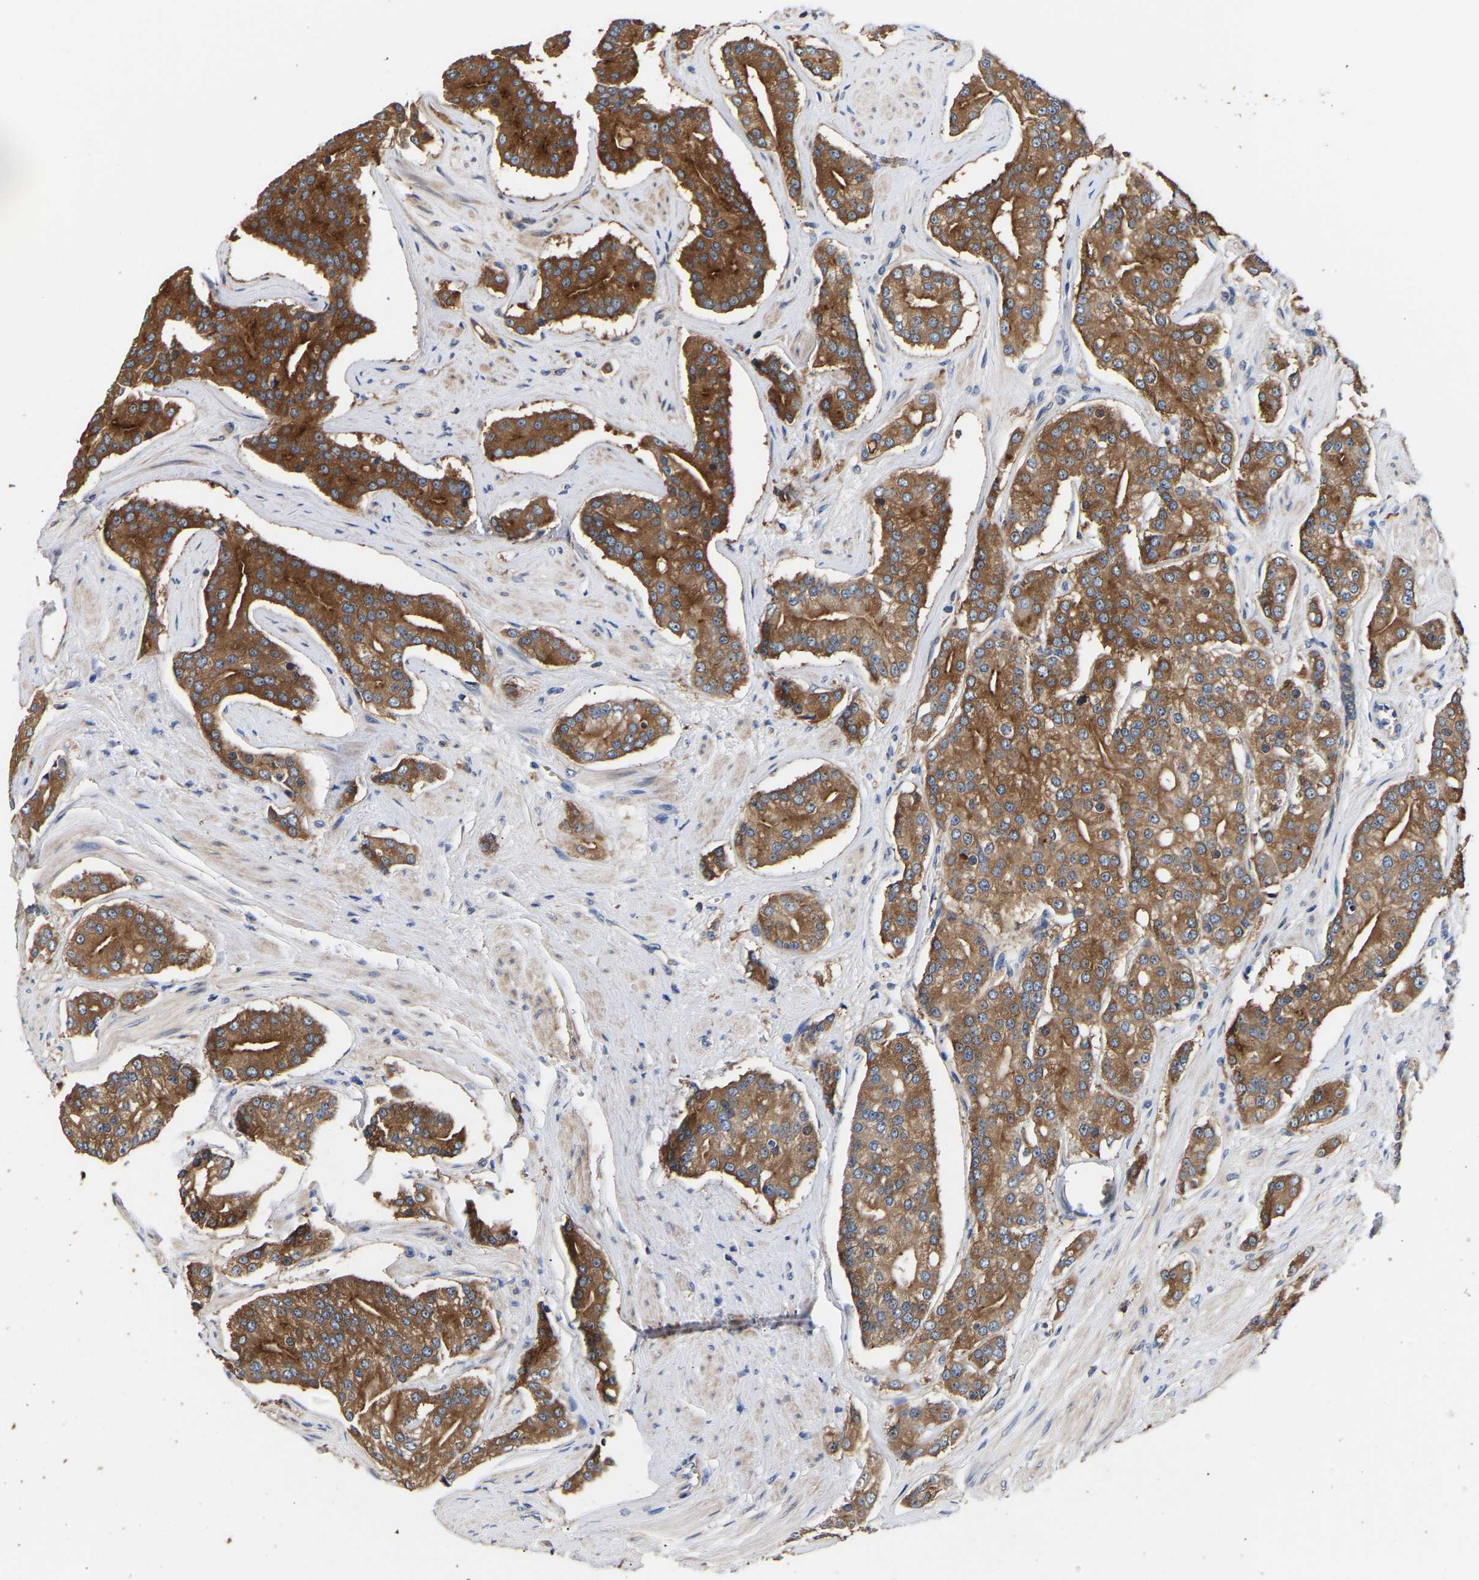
{"staining": {"intensity": "strong", "quantity": ">75%", "location": "cytoplasmic/membranous"}, "tissue": "prostate cancer", "cell_type": "Tumor cells", "image_type": "cancer", "snomed": [{"axis": "morphology", "description": "Adenocarcinoma, High grade"}, {"axis": "topography", "description": "Prostate"}], "caption": "A high amount of strong cytoplasmic/membranous positivity is seen in about >75% of tumor cells in prostate cancer tissue.", "gene": "LRBA", "patient": {"sex": "male", "age": 71}}